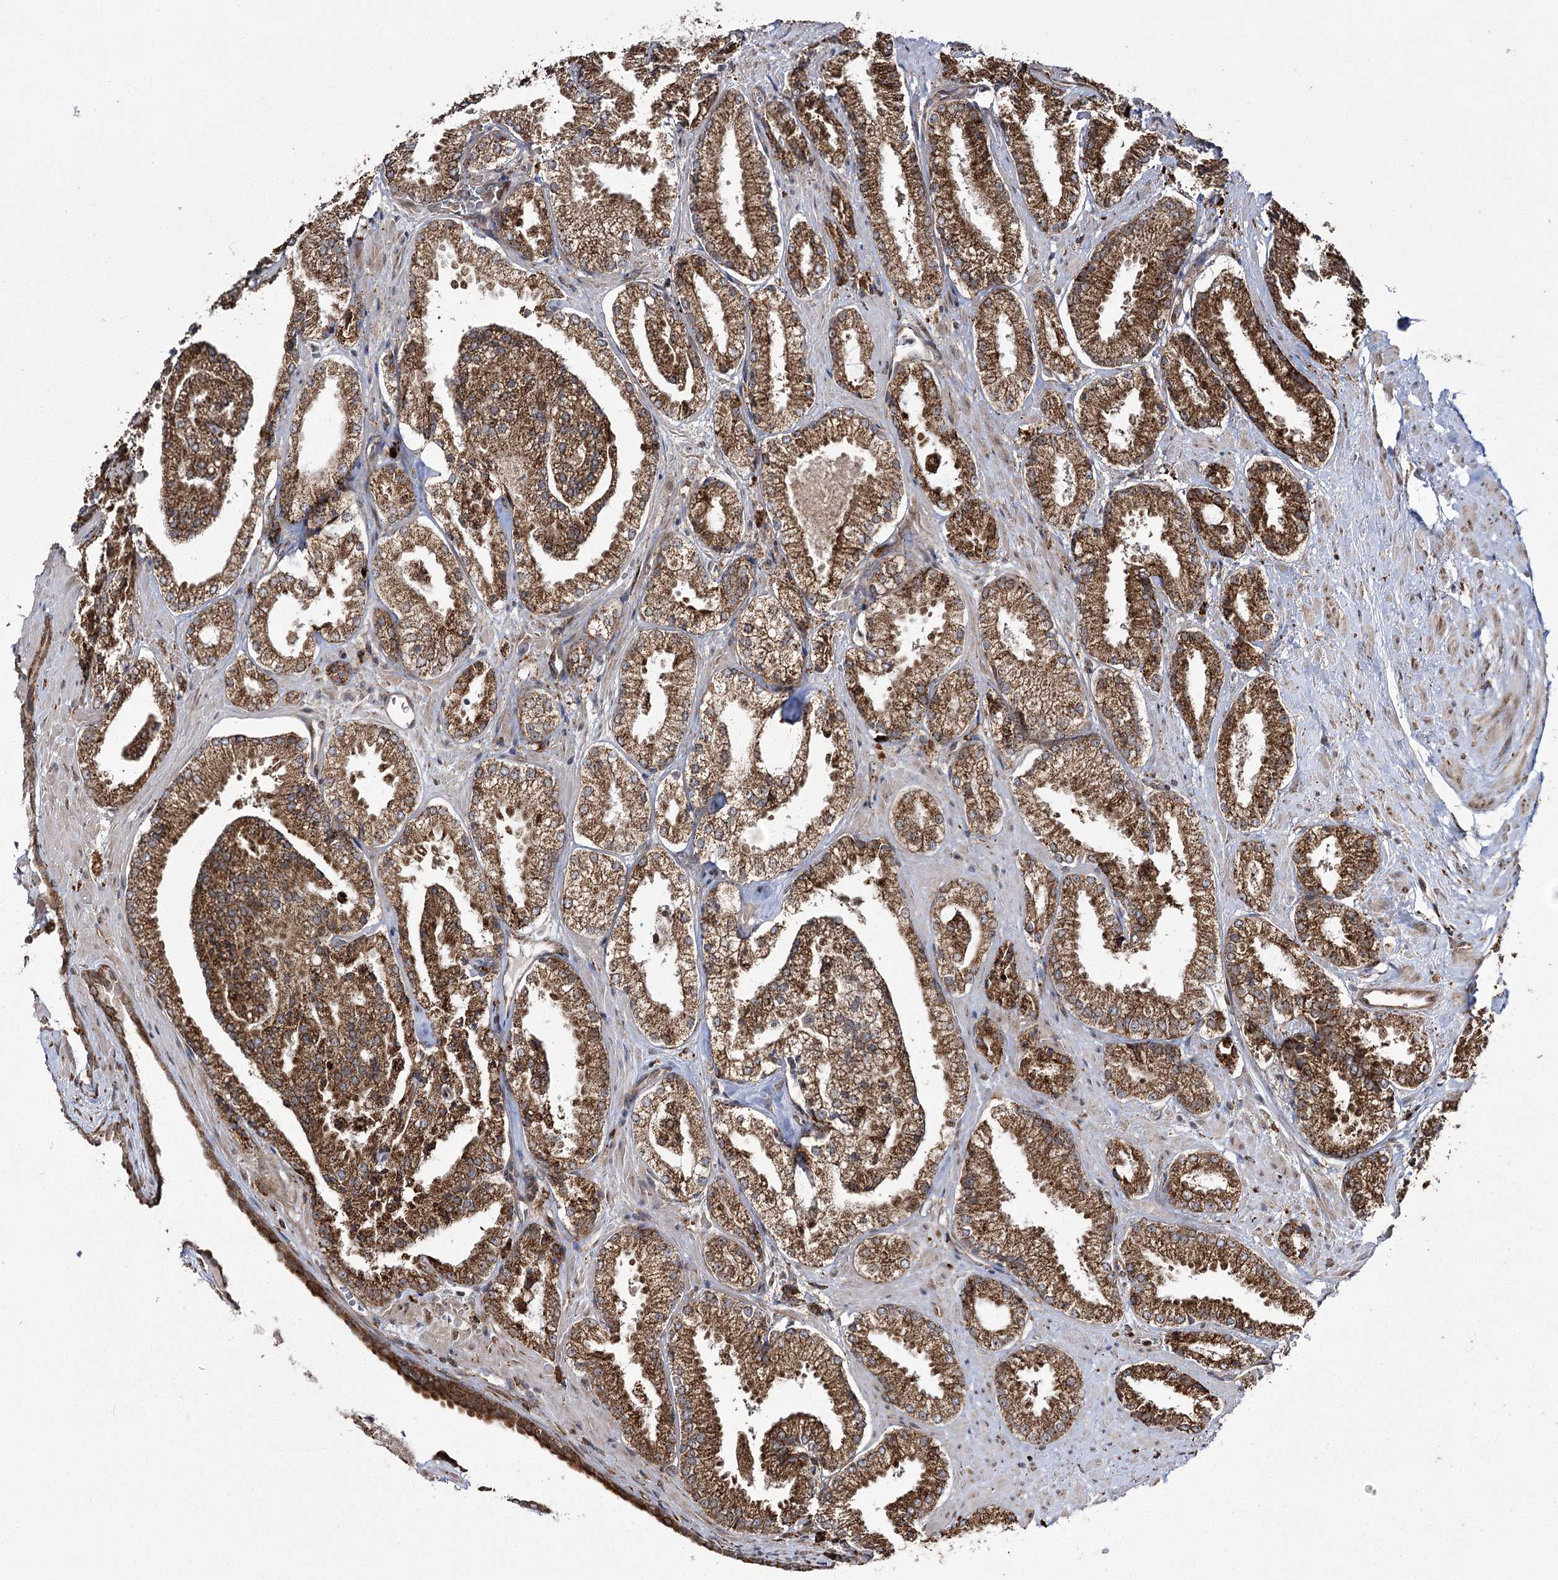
{"staining": {"intensity": "moderate", "quantity": ">75%", "location": "cytoplasmic/membranous"}, "tissue": "prostate cancer", "cell_type": "Tumor cells", "image_type": "cancer", "snomed": [{"axis": "morphology", "description": "Adenocarcinoma, High grade"}, {"axis": "topography", "description": "Prostate"}], "caption": "The immunohistochemical stain highlights moderate cytoplasmic/membranous expression in tumor cells of adenocarcinoma (high-grade) (prostate) tissue.", "gene": "FANCL", "patient": {"sex": "male", "age": 73}}